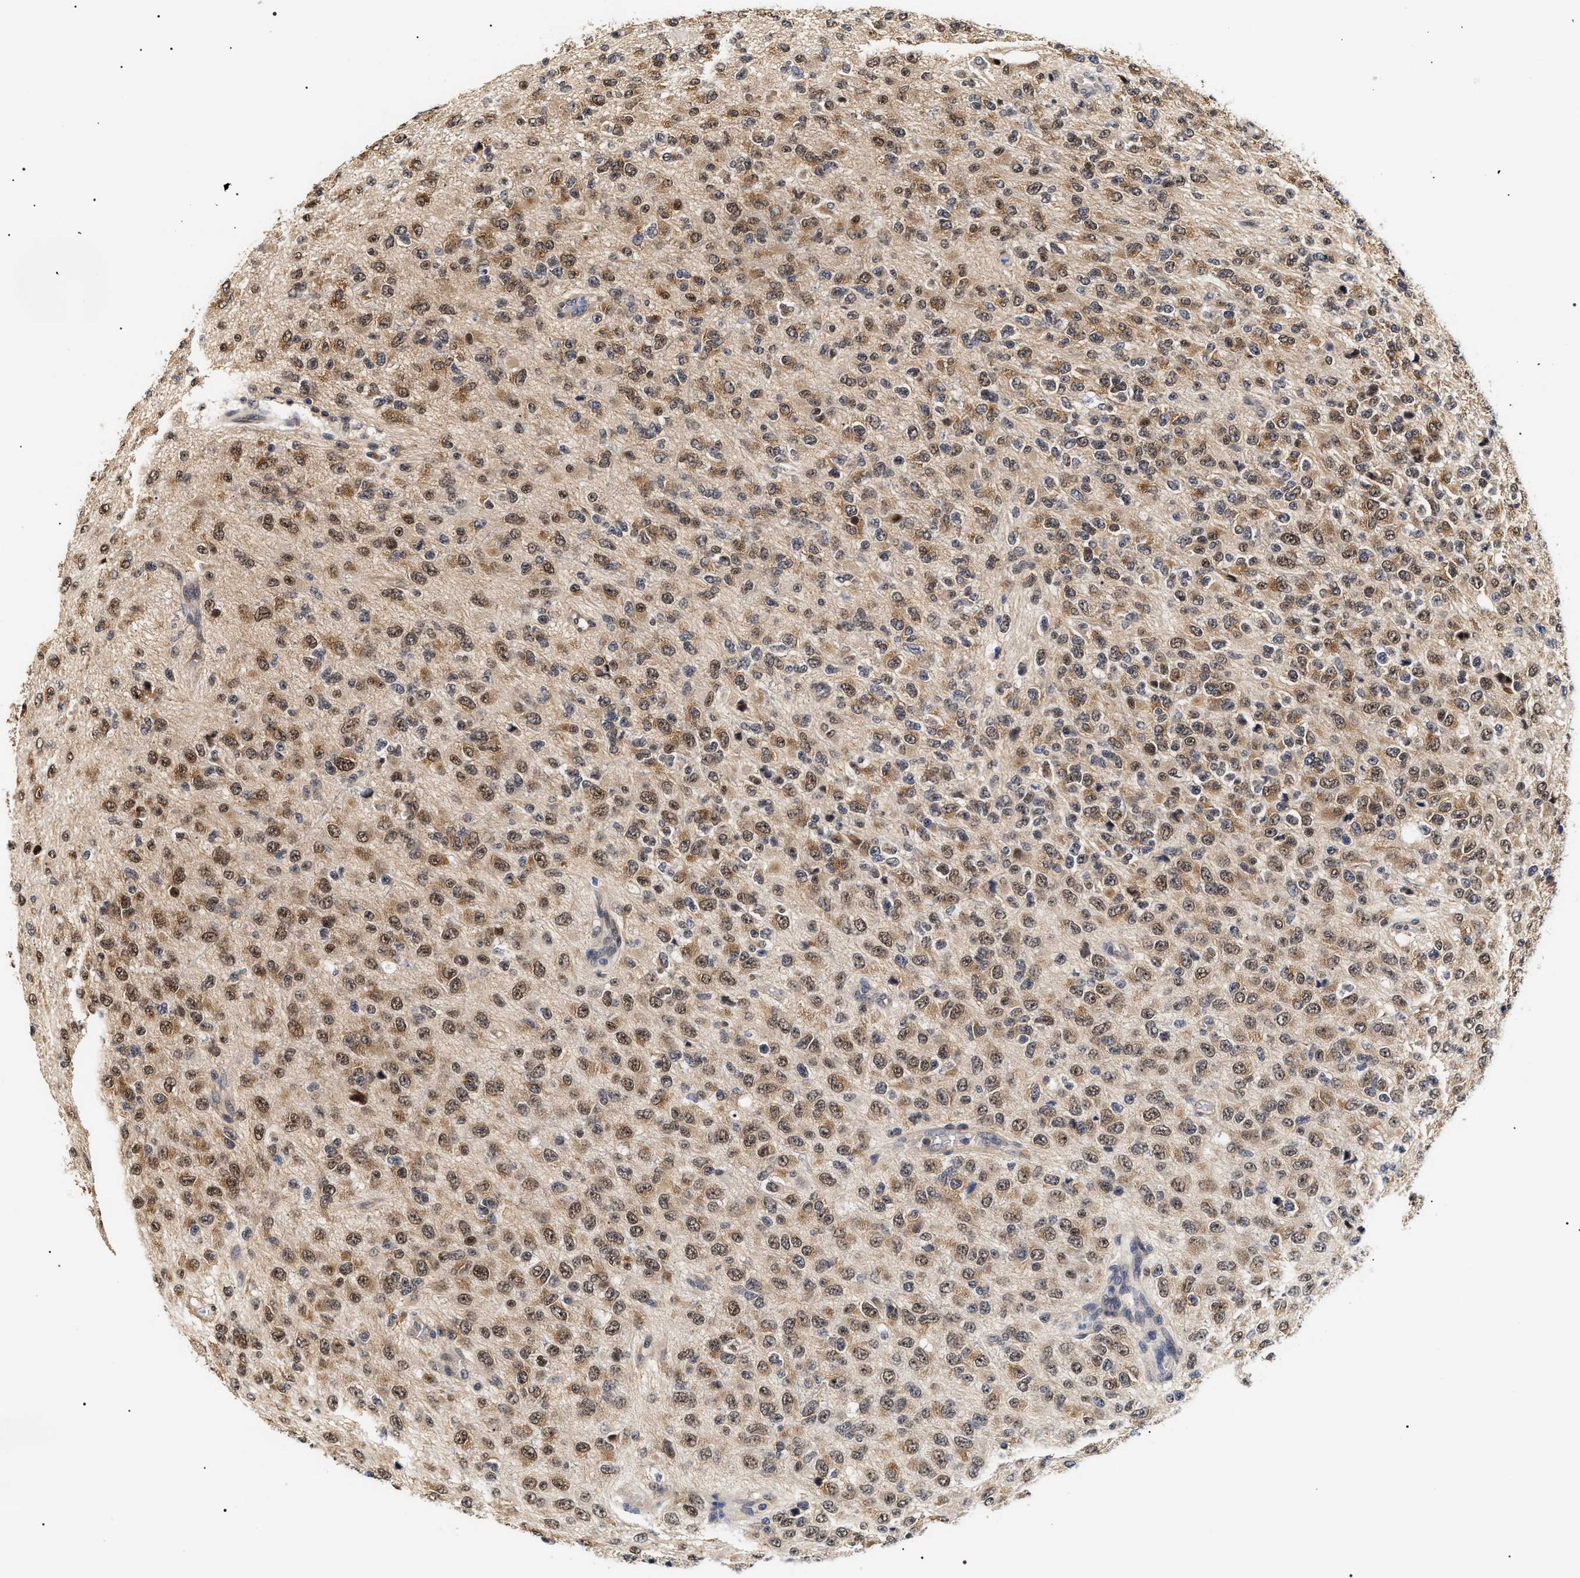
{"staining": {"intensity": "moderate", "quantity": ">75%", "location": "cytoplasmic/membranous,nuclear"}, "tissue": "glioma", "cell_type": "Tumor cells", "image_type": "cancer", "snomed": [{"axis": "morphology", "description": "Glioma, malignant, High grade"}, {"axis": "topography", "description": "pancreas cauda"}], "caption": "A photomicrograph showing moderate cytoplasmic/membranous and nuclear expression in approximately >75% of tumor cells in glioma, as visualized by brown immunohistochemical staining.", "gene": "BAG6", "patient": {"sex": "male", "age": 60}}